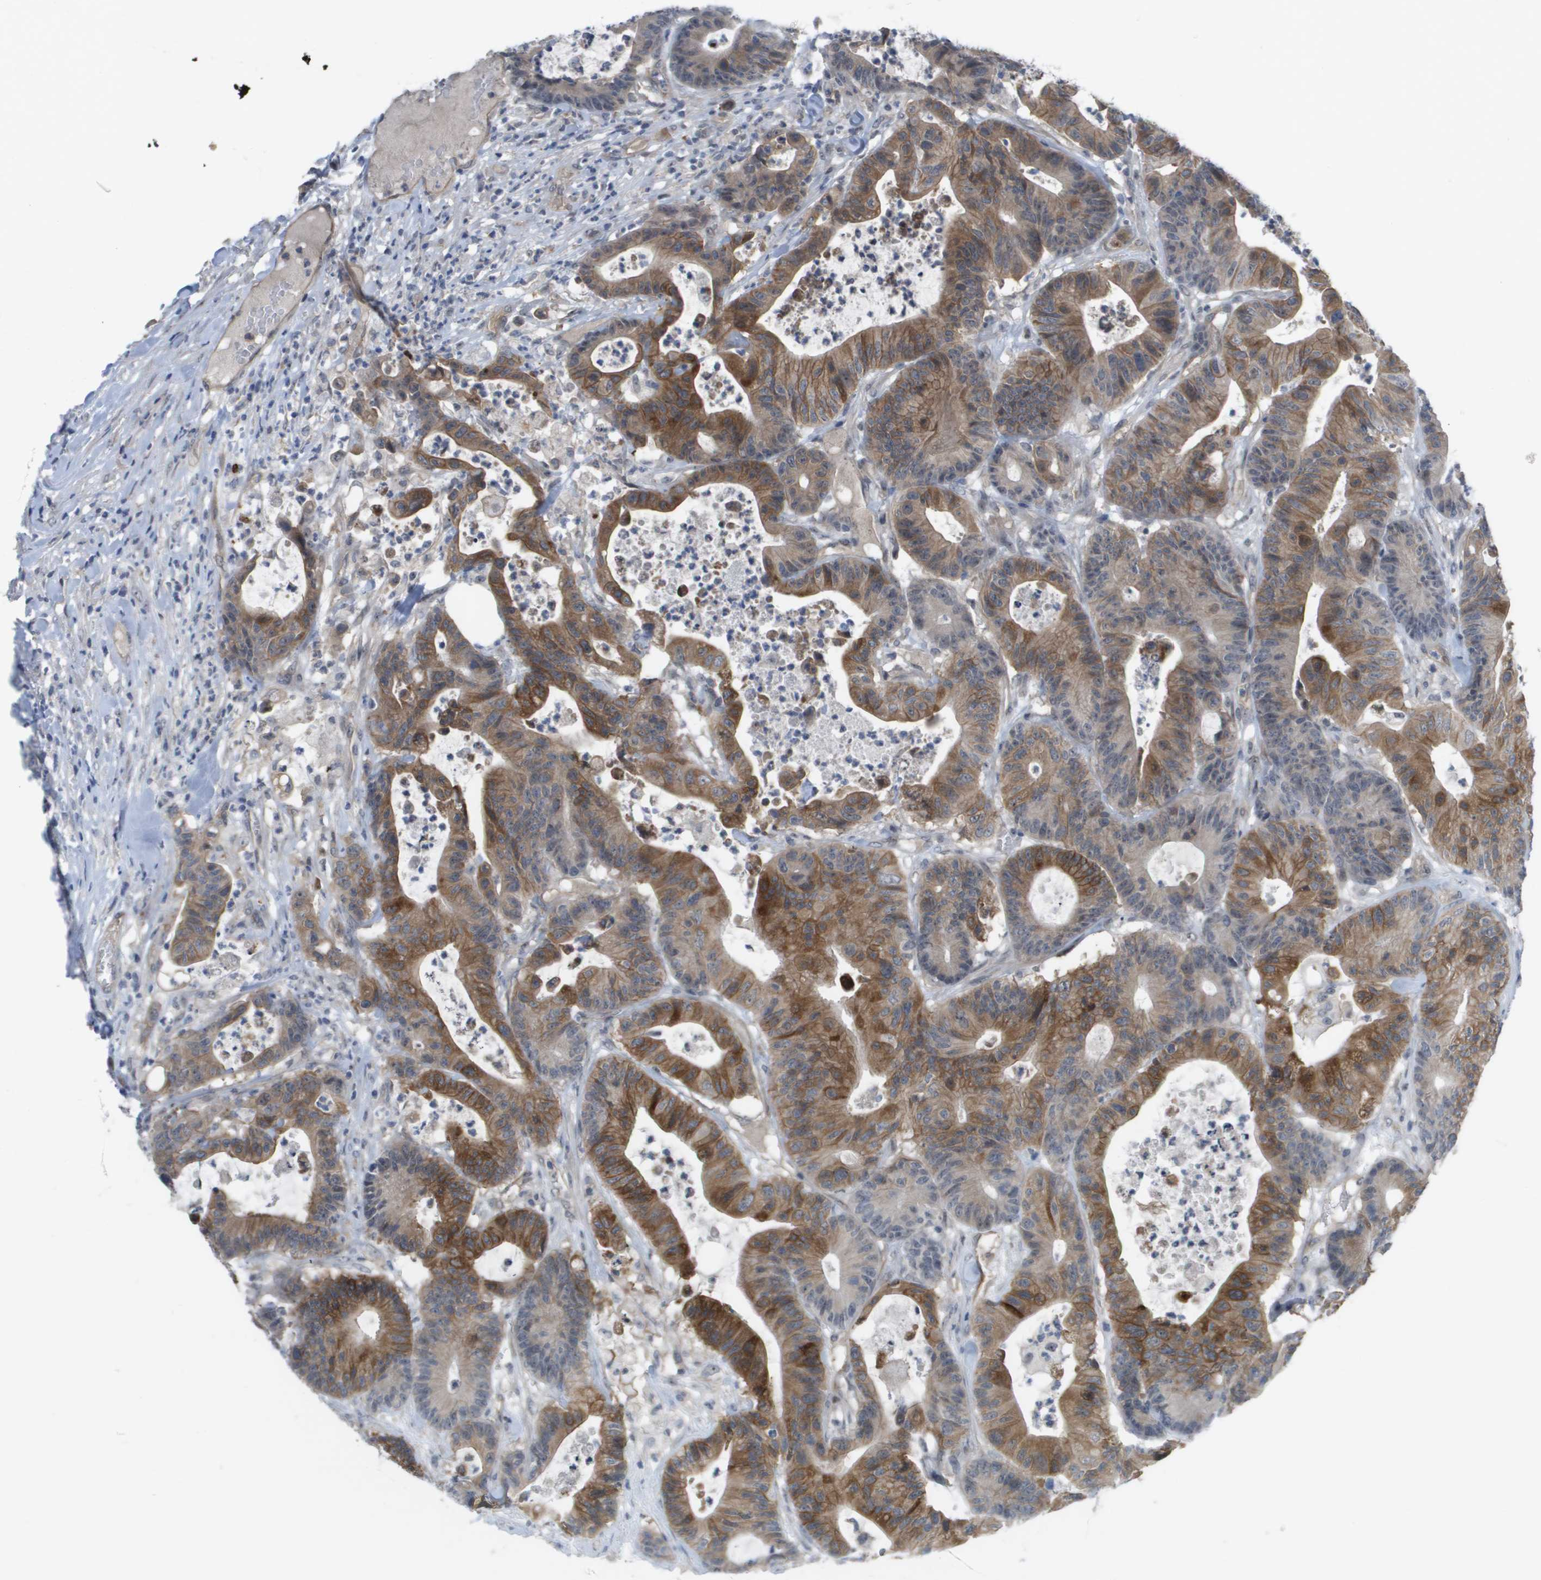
{"staining": {"intensity": "moderate", "quantity": ">75%", "location": "cytoplasmic/membranous"}, "tissue": "colorectal cancer", "cell_type": "Tumor cells", "image_type": "cancer", "snomed": [{"axis": "morphology", "description": "Adenocarcinoma, NOS"}, {"axis": "topography", "description": "Colon"}], "caption": "An IHC micrograph of tumor tissue is shown. Protein staining in brown shows moderate cytoplasmic/membranous positivity in colorectal cancer (adenocarcinoma) within tumor cells. Nuclei are stained in blue.", "gene": "MTARC2", "patient": {"sex": "female", "age": 84}}